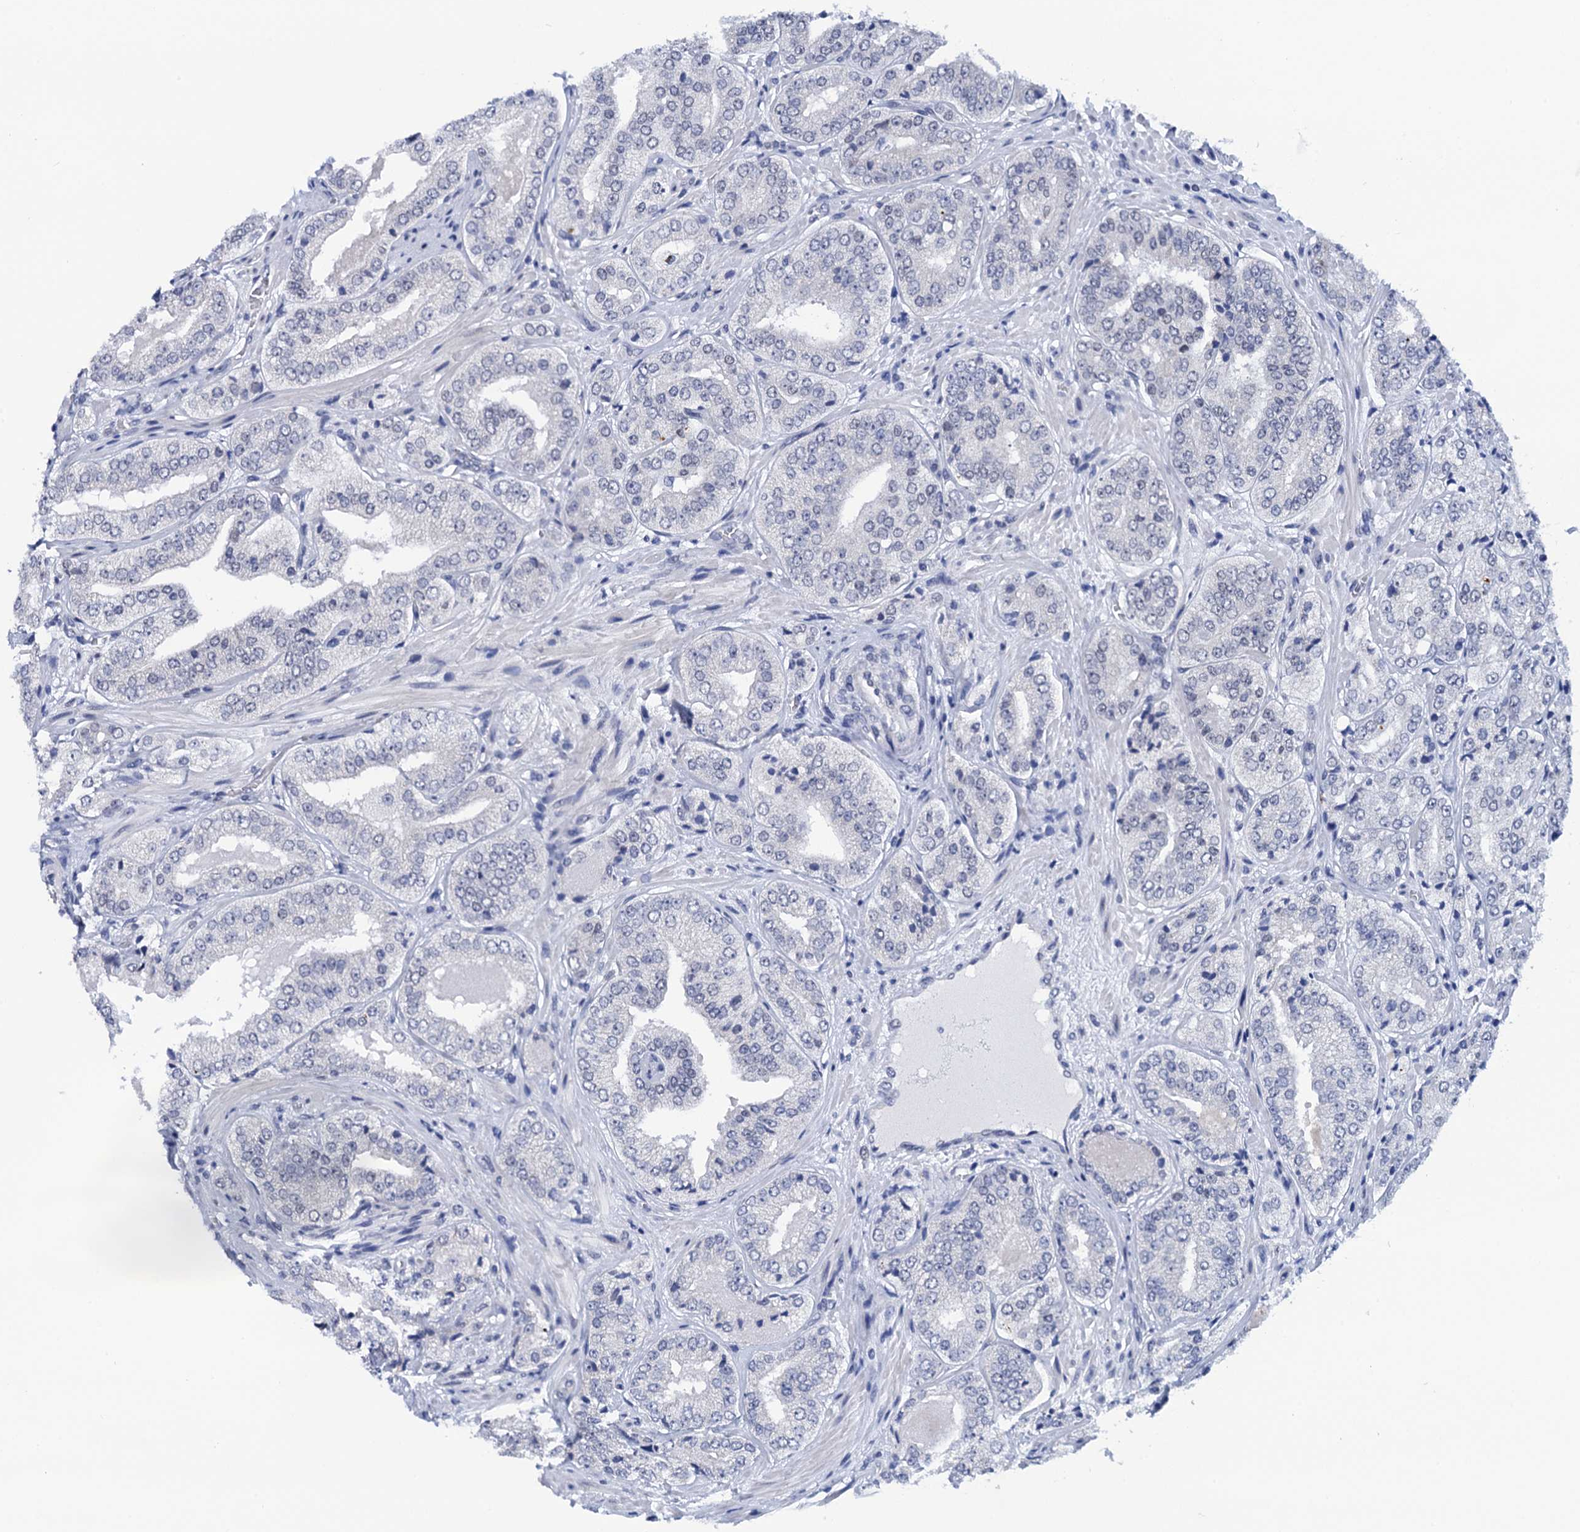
{"staining": {"intensity": "negative", "quantity": "none", "location": "none"}, "tissue": "prostate cancer", "cell_type": "Tumor cells", "image_type": "cancer", "snomed": [{"axis": "morphology", "description": "Adenocarcinoma, High grade"}, {"axis": "topography", "description": "Prostate"}], "caption": "There is no significant expression in tumor cells of prostate adenocarcinoma (high-grade).", "gene": "C16orf87", "patient": {"sex": "male", "age": 71}}